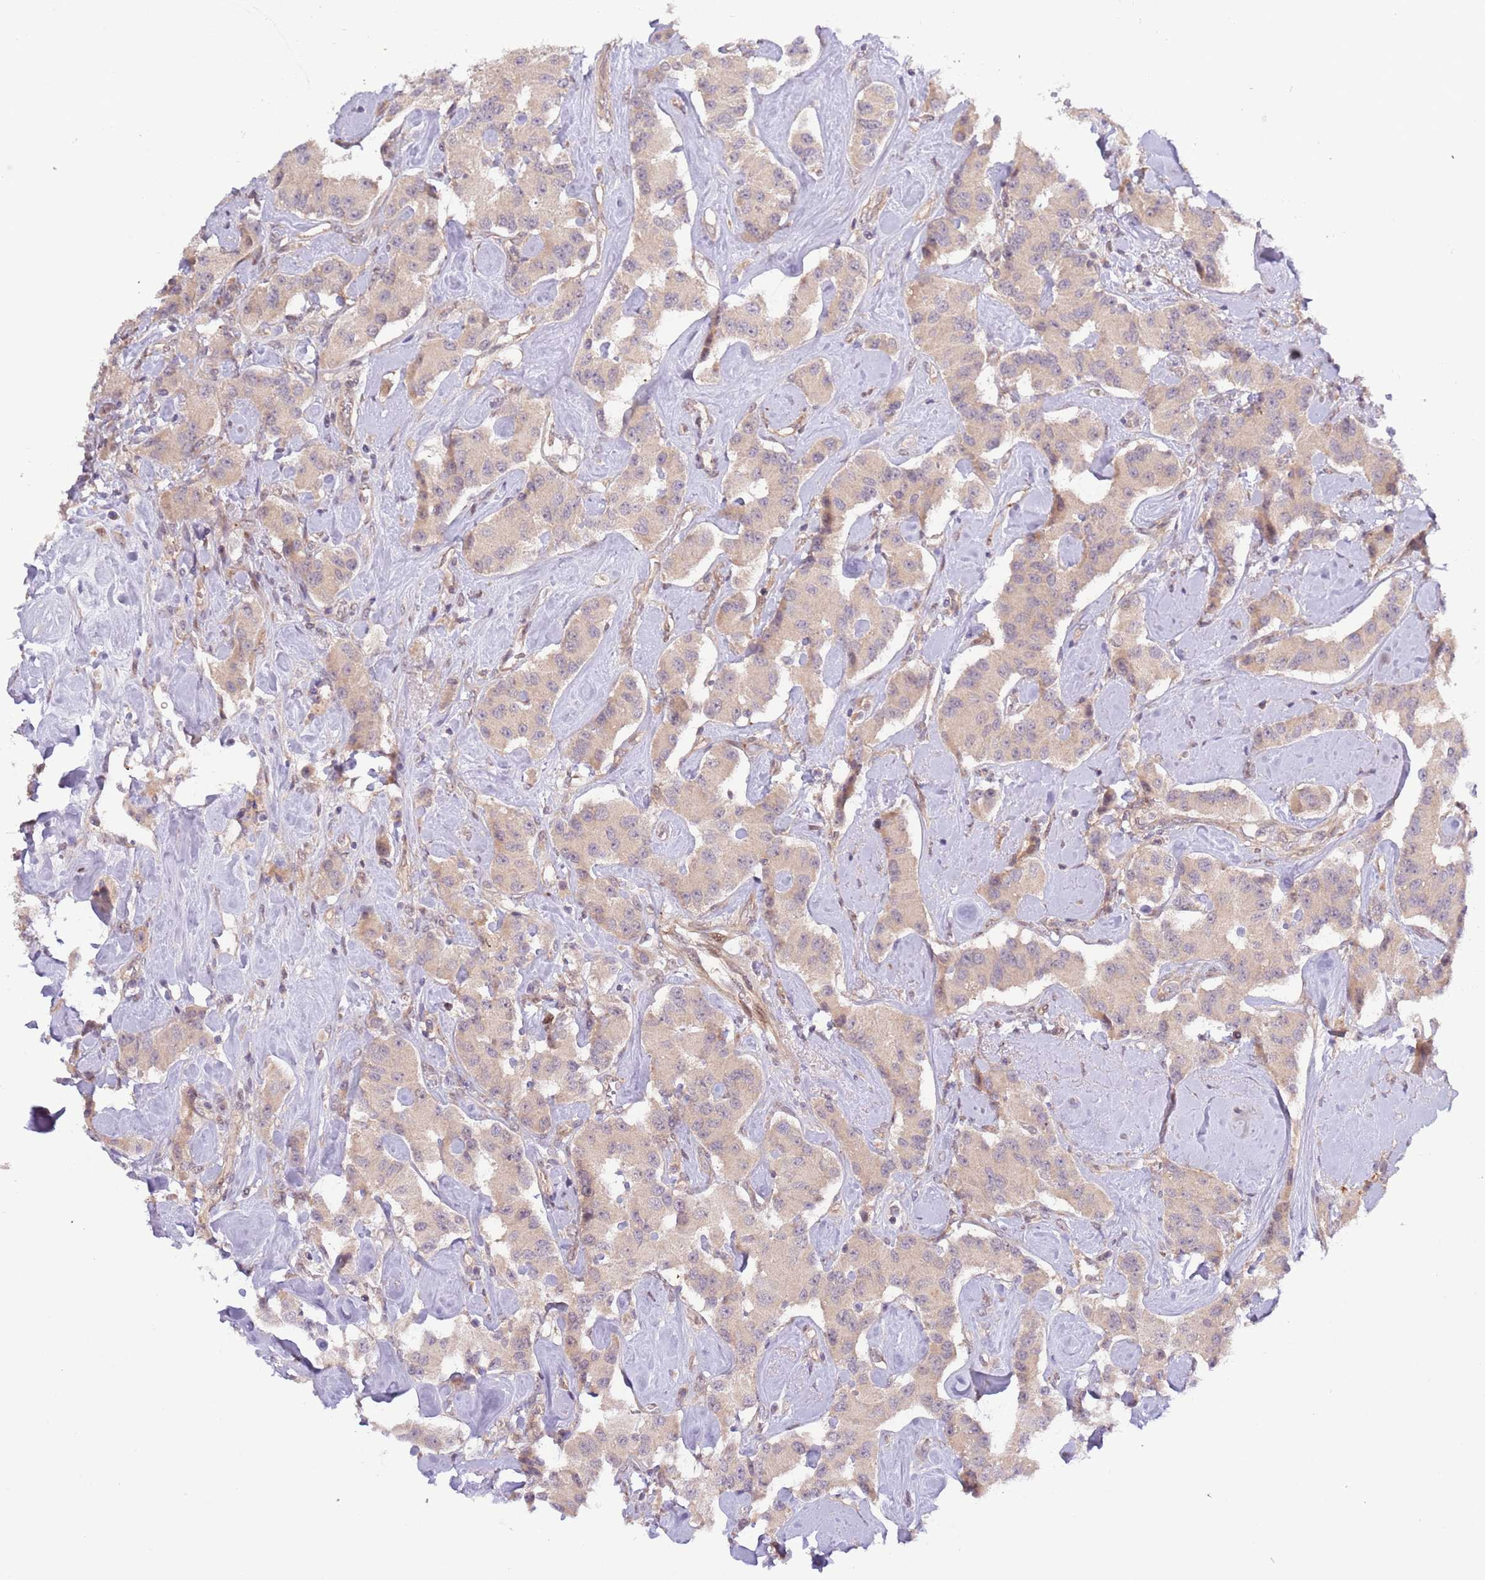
{"staining": {"intensity": "weak", "quantity": "25%-75%", "location": "cytoplasmic/membranous"}, "tissue": "carcinoid", "cell_type": "Tumor cells", "image_type": "cancer", "snomed": [{"axis": "morphology", "description": "Carcinoid, malignant, NOS"}, {"axis": "topography", "description": "Pancreas"}], "caption": "Immunohistochemical staining of carcinoid exhibits weak cytoplasmic/membranous protein staining in about 25%-75% of tumor cells.", "gene": "PRR16", "patient": {"sex": "male", "age": 41}}